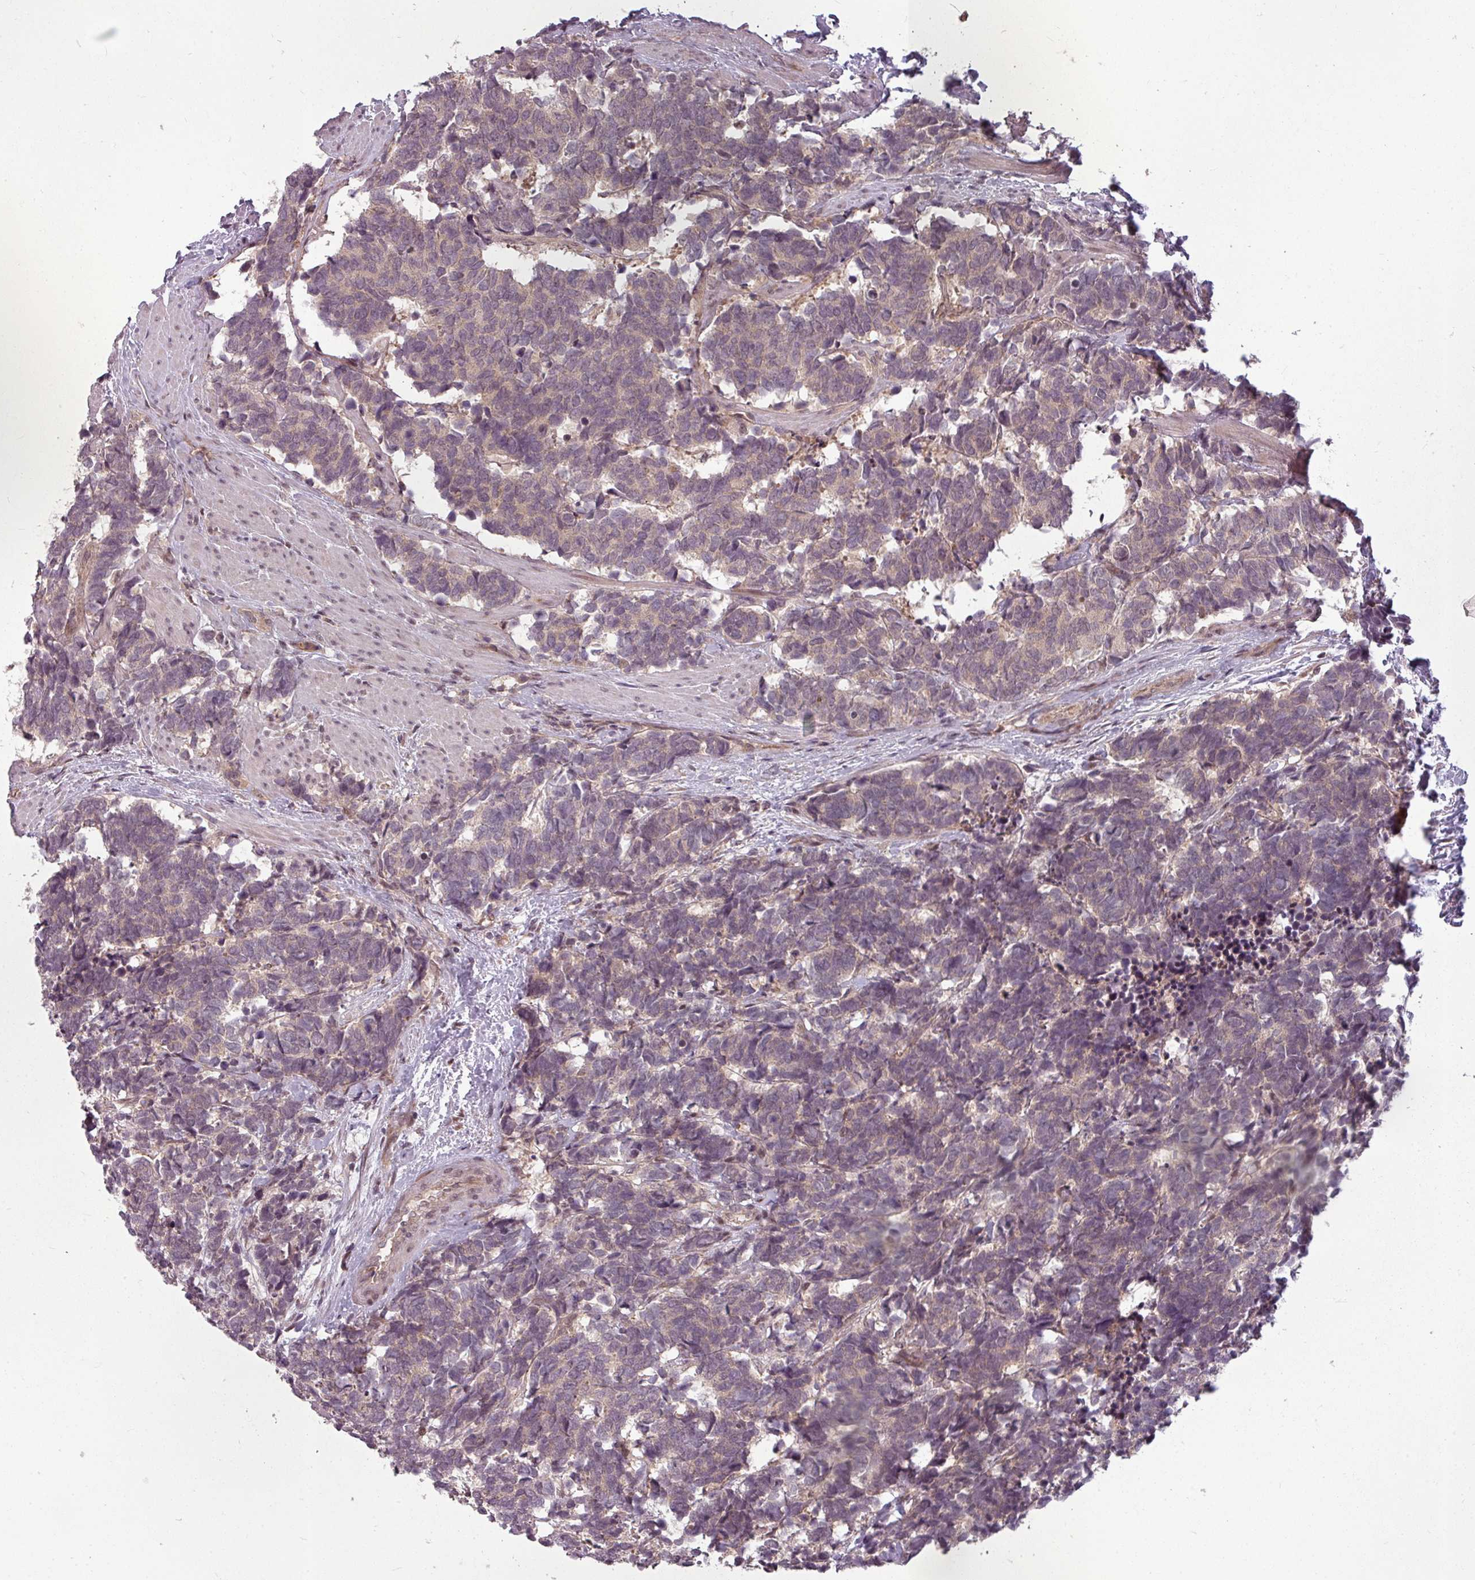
{"staining": {"intensity": "weak", "quantity": "25%-75%", "location": "cytoplasmic/membranous"}, "tissue": "carcinoid", "cell_type": "Tumor cells", "image_type": "cancer", "snomed": [{"axis": "morphology", "description": "Carcinoma, NOS"}, {"axis": "morphology", "description": "Carcinoid, malignant, NOS"}, {"axis": "topography", "description": "Prostate"}], "caption": "This micrograph demonstrates IHC staining of human carcinoma, with low weak cytoplasmic/membranous expression in about 25%-75% of tumor cells.", "gene": "CLIC1", "patient": {"sex": "male", "age": 57}}